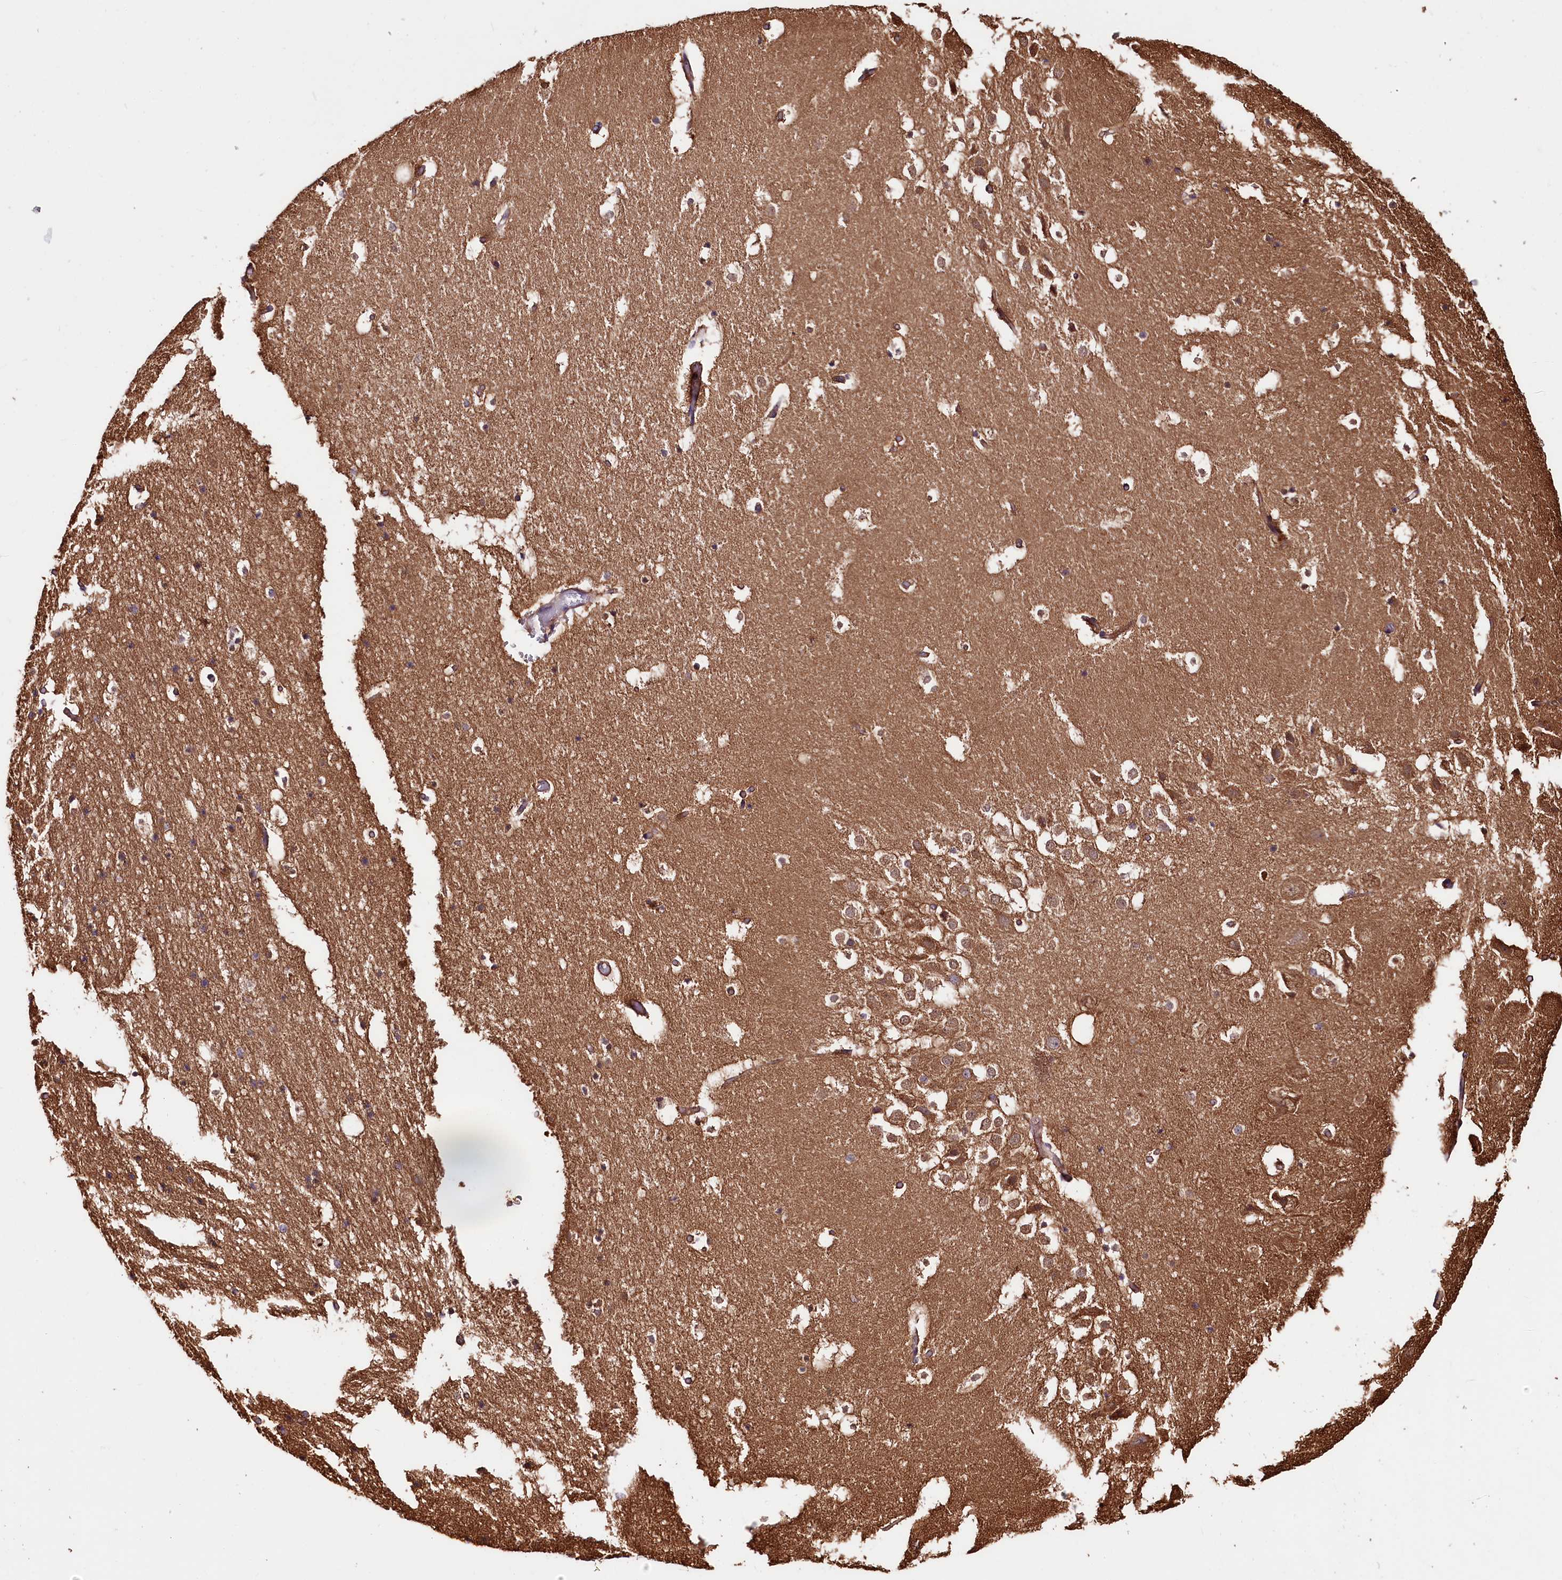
{"staining": {"intensity": "moderate", "quantity": "<25%", "location": "cytoplasmic/membranous"}, "tissue": "hippocampus", "cell_type": "Glial cells", "image_type": "normal", "snomed": [{"axis": "morphology", "description": "Normal tissue, NOS"}, {"axis": "topography", "description": "Hippocampus"}], "caption": "Approximately <25% of glial cells in unremarkable hippocampus demonstrate moderate cytoplasmic/membranous protein staining as visualized by brown immunohistochemical staining.", "gene": "CEP295", "patient": {"sex": "female", "age": 52}}